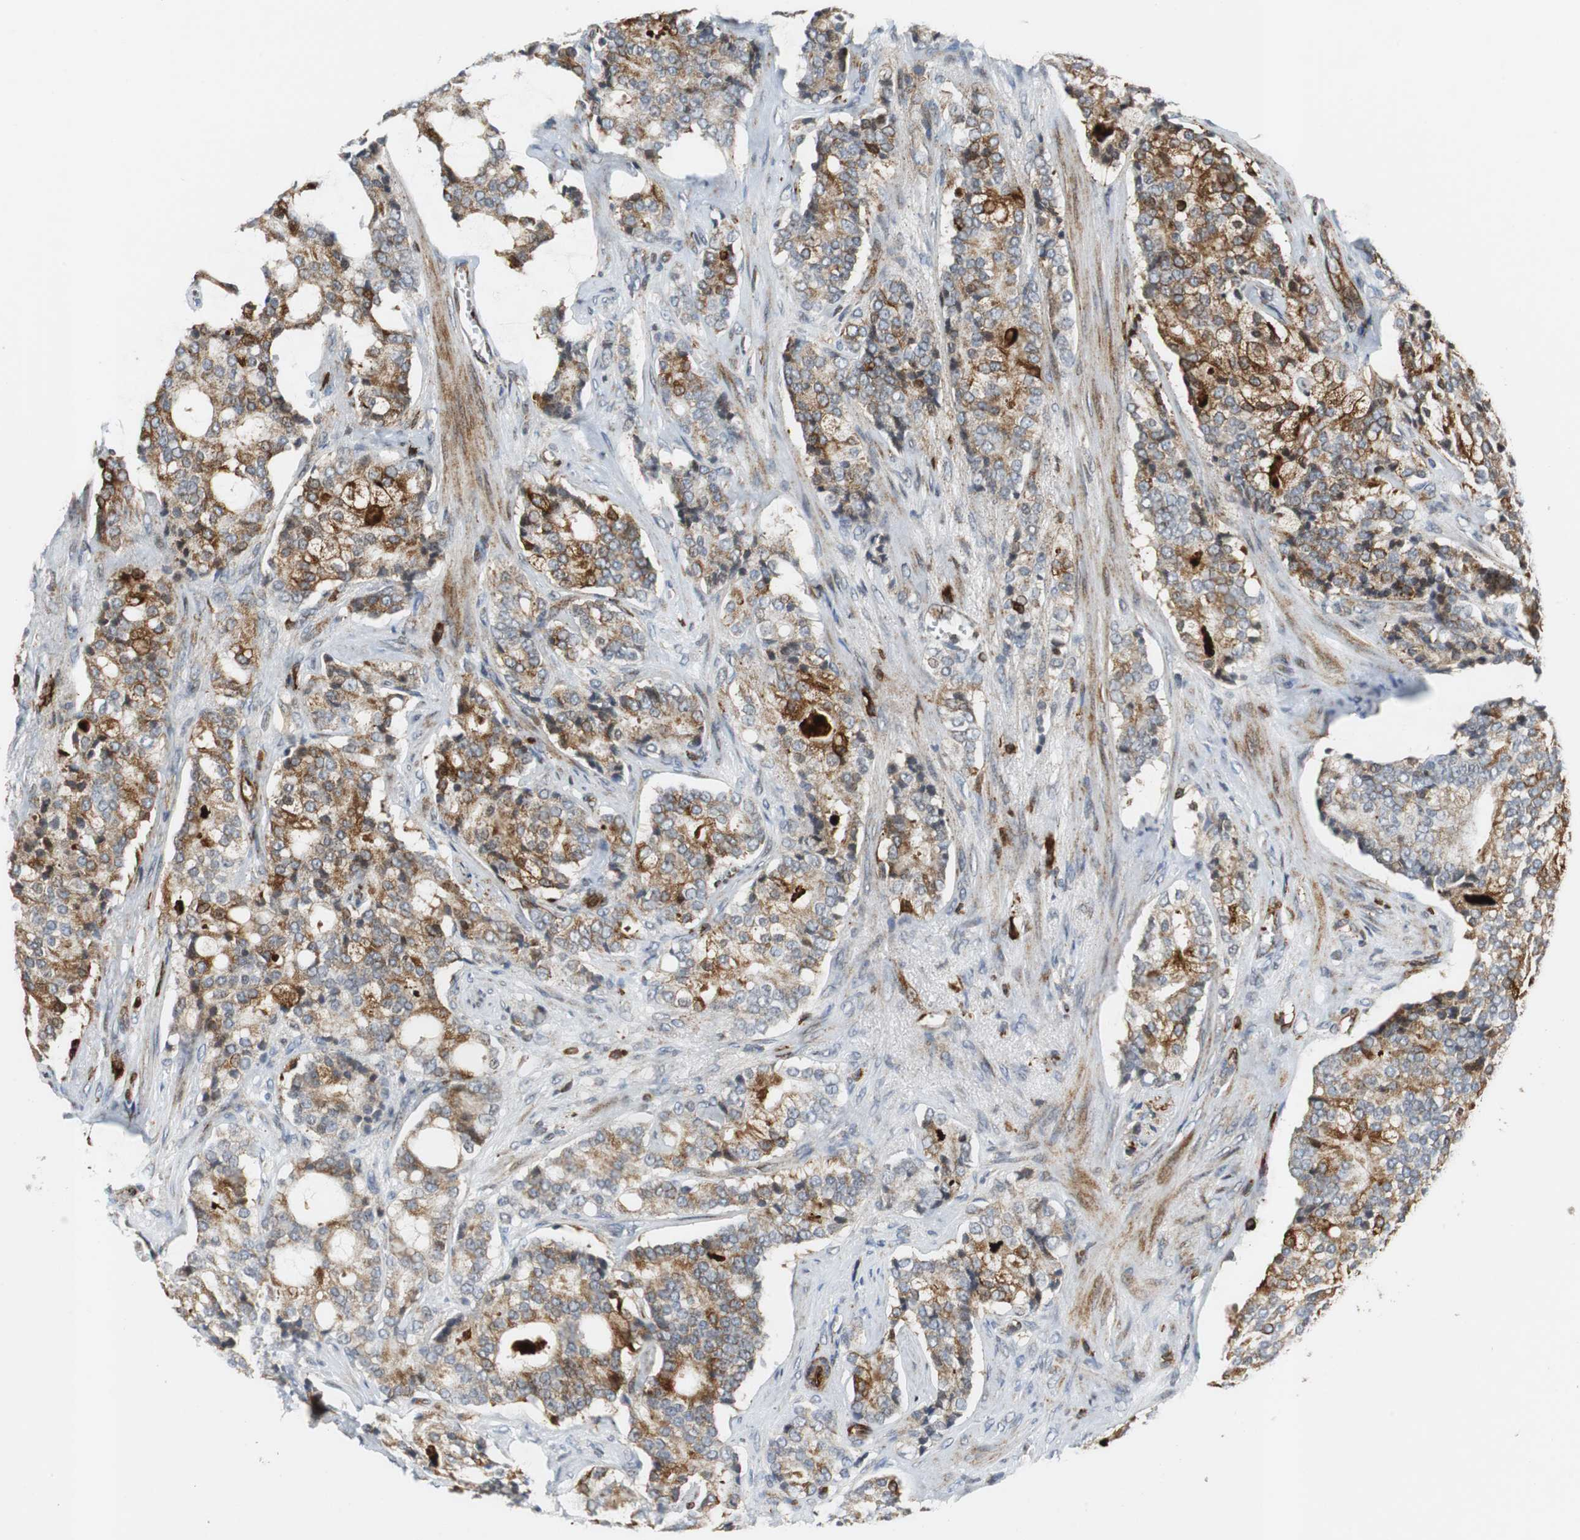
{"staining": {"intensity": "moderate", "quantity": ">75%", "location": "cytoplasmic/membranous,nuclear"}, "tissue": "prostate cancer", "cell_type": "Tumor cells", "image_type": "cancer", "snomed": [{"axis": "morphology", "description": "Adenocarcinoma, Low grade"}, {"axis": "topography", "description": "Prostate"}], "caption": "Approximately >75% of tumor cells in human low-grade adenocarcinoma (prostate) show moderate cytoplasmic/membranous and nuclear protein staining as visualized by brown immunohistochemical staining.", "gene": "TUBA4A", "patient": {"sex": "male", "age": 58}}